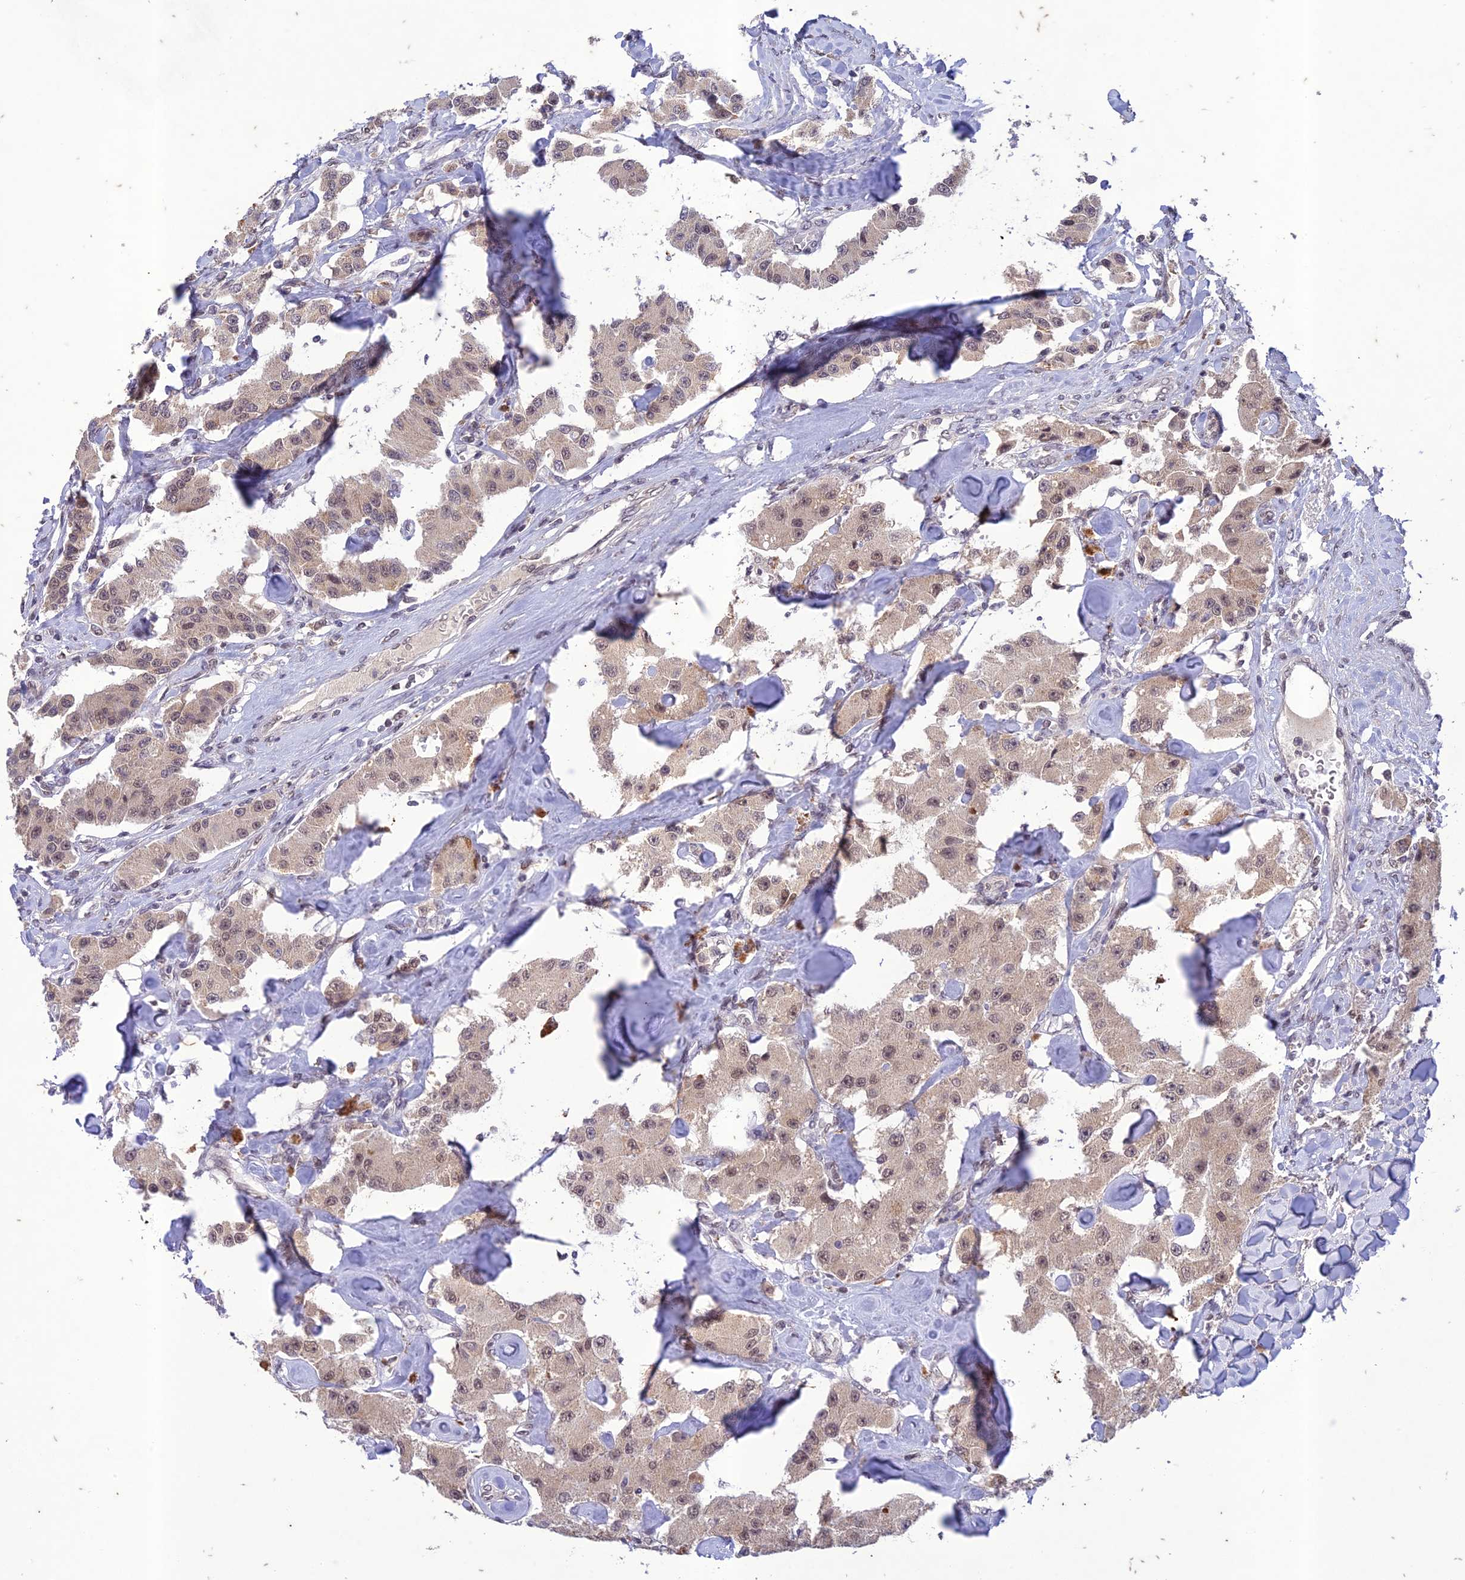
{"staining": {"intensity": "weak", "quantity": ">75%", "location": "nuclear"}, "tissue": "carcinoid", "cell_type": "Tumor cells", "image_type": "cancer", "snomed": [{"axis": "morphology", "description": "Carcinoid, malignant, NOS"}, {"axis": "topography", "description": "Pancreas"}], "caption": "Protein staining exhibits weak nuclear staining in about >75% of tumor cells in carcinoid (malignant). The staining was performed using DAB (3,3'-diaminobenzidine), with brown indicating positive protein expression. Nuclei are stained blue with hematoxylin.", "gene": "POP4", "patient": {"sex": "male", "age": 41}}